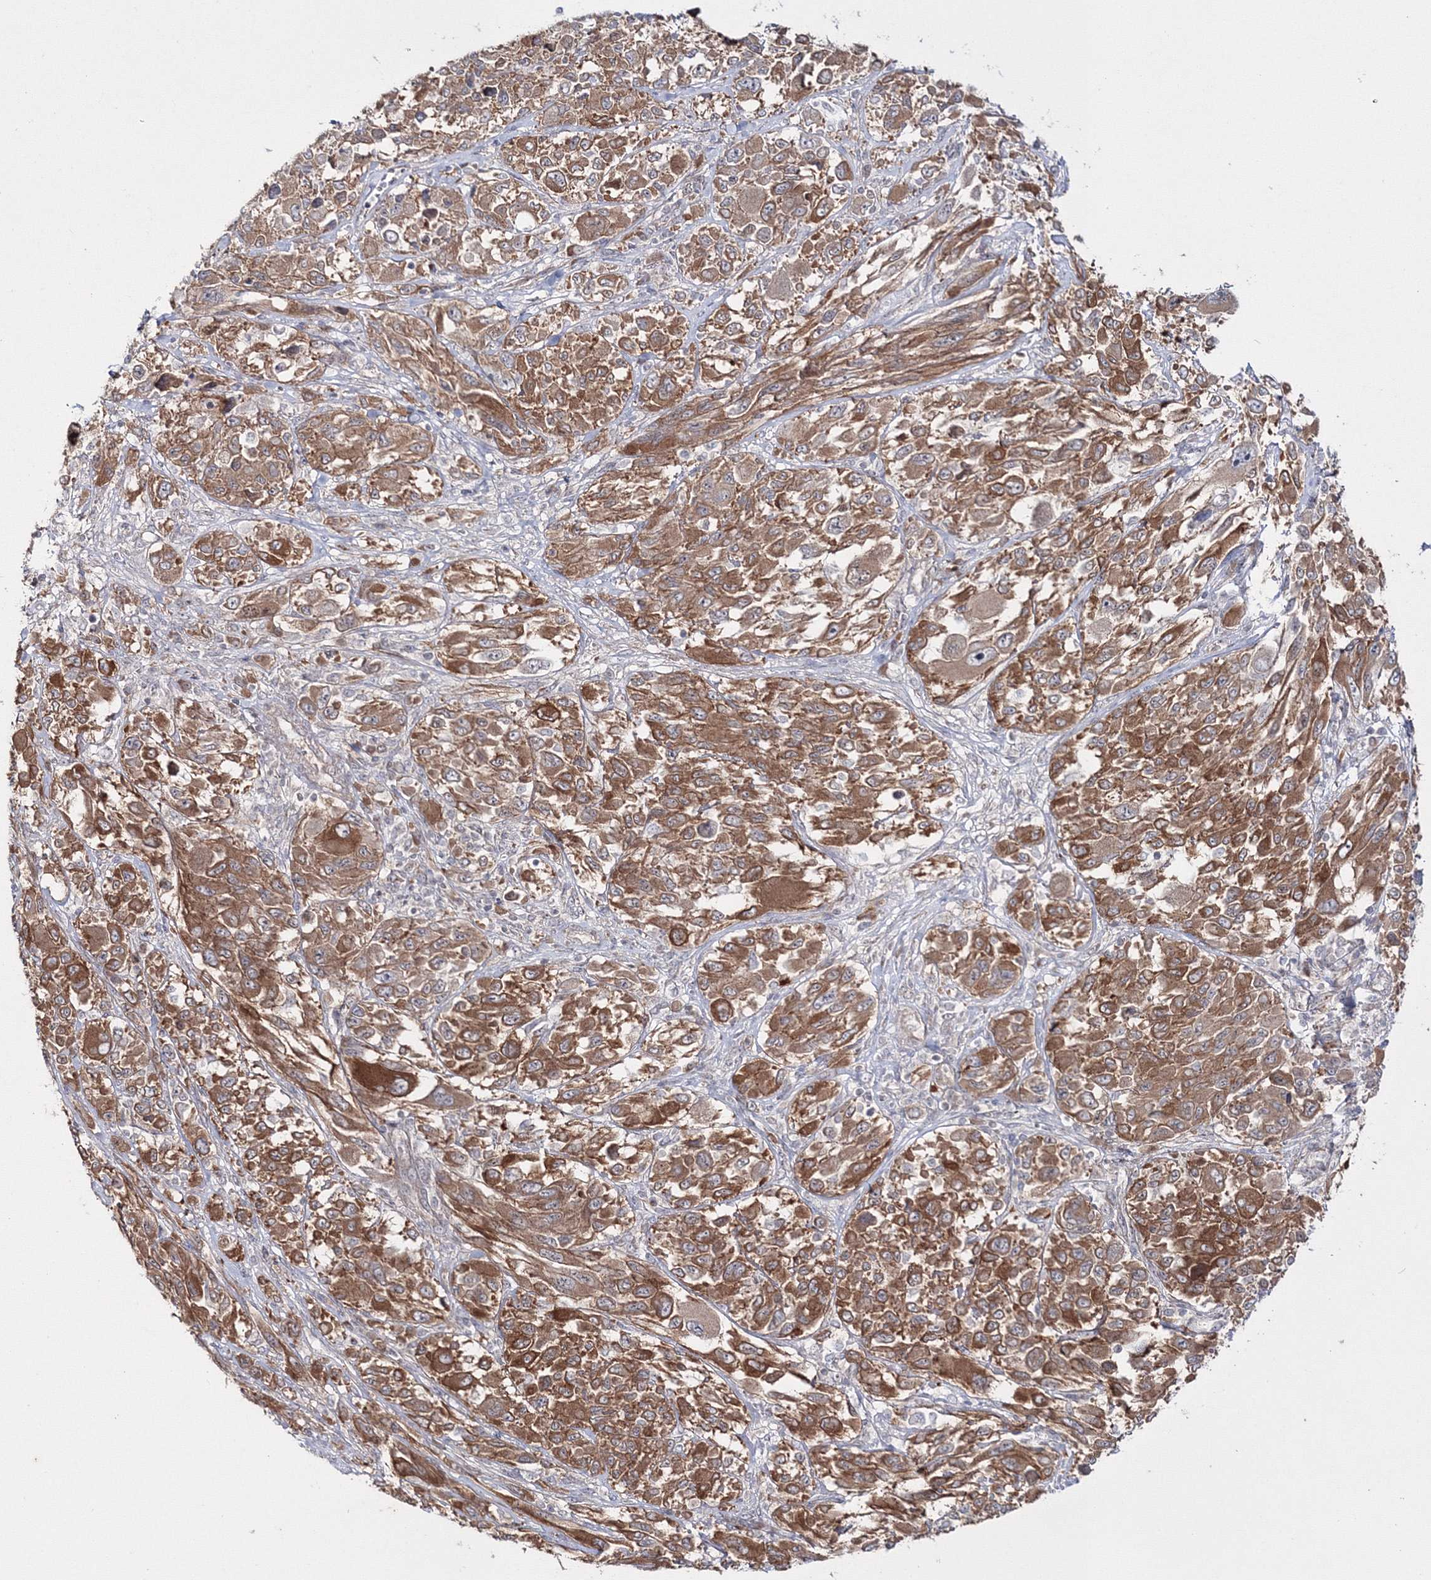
{"staining": {"intensity": "moderate", "quantity": ">75%", "location": "cytoplasmic/membranous"}, "tissue": "melanoma", "cell_type": "Tumor cells", "image_type": "cancer", "snomed": [{"axis": "morphology", "description": "Malignant melanoma, NOS"}, {"axis": "topography", "description": "Skin"}], "caption": "This photomicrograph displays immunohistochemistry (IHC) staining of human melanoma, with medium moderate cytoplasmic/membranous expression in approximately >75% of tumor cells.", "gene": "IPMK", "patient": {"sex": "female", "age": 91}}